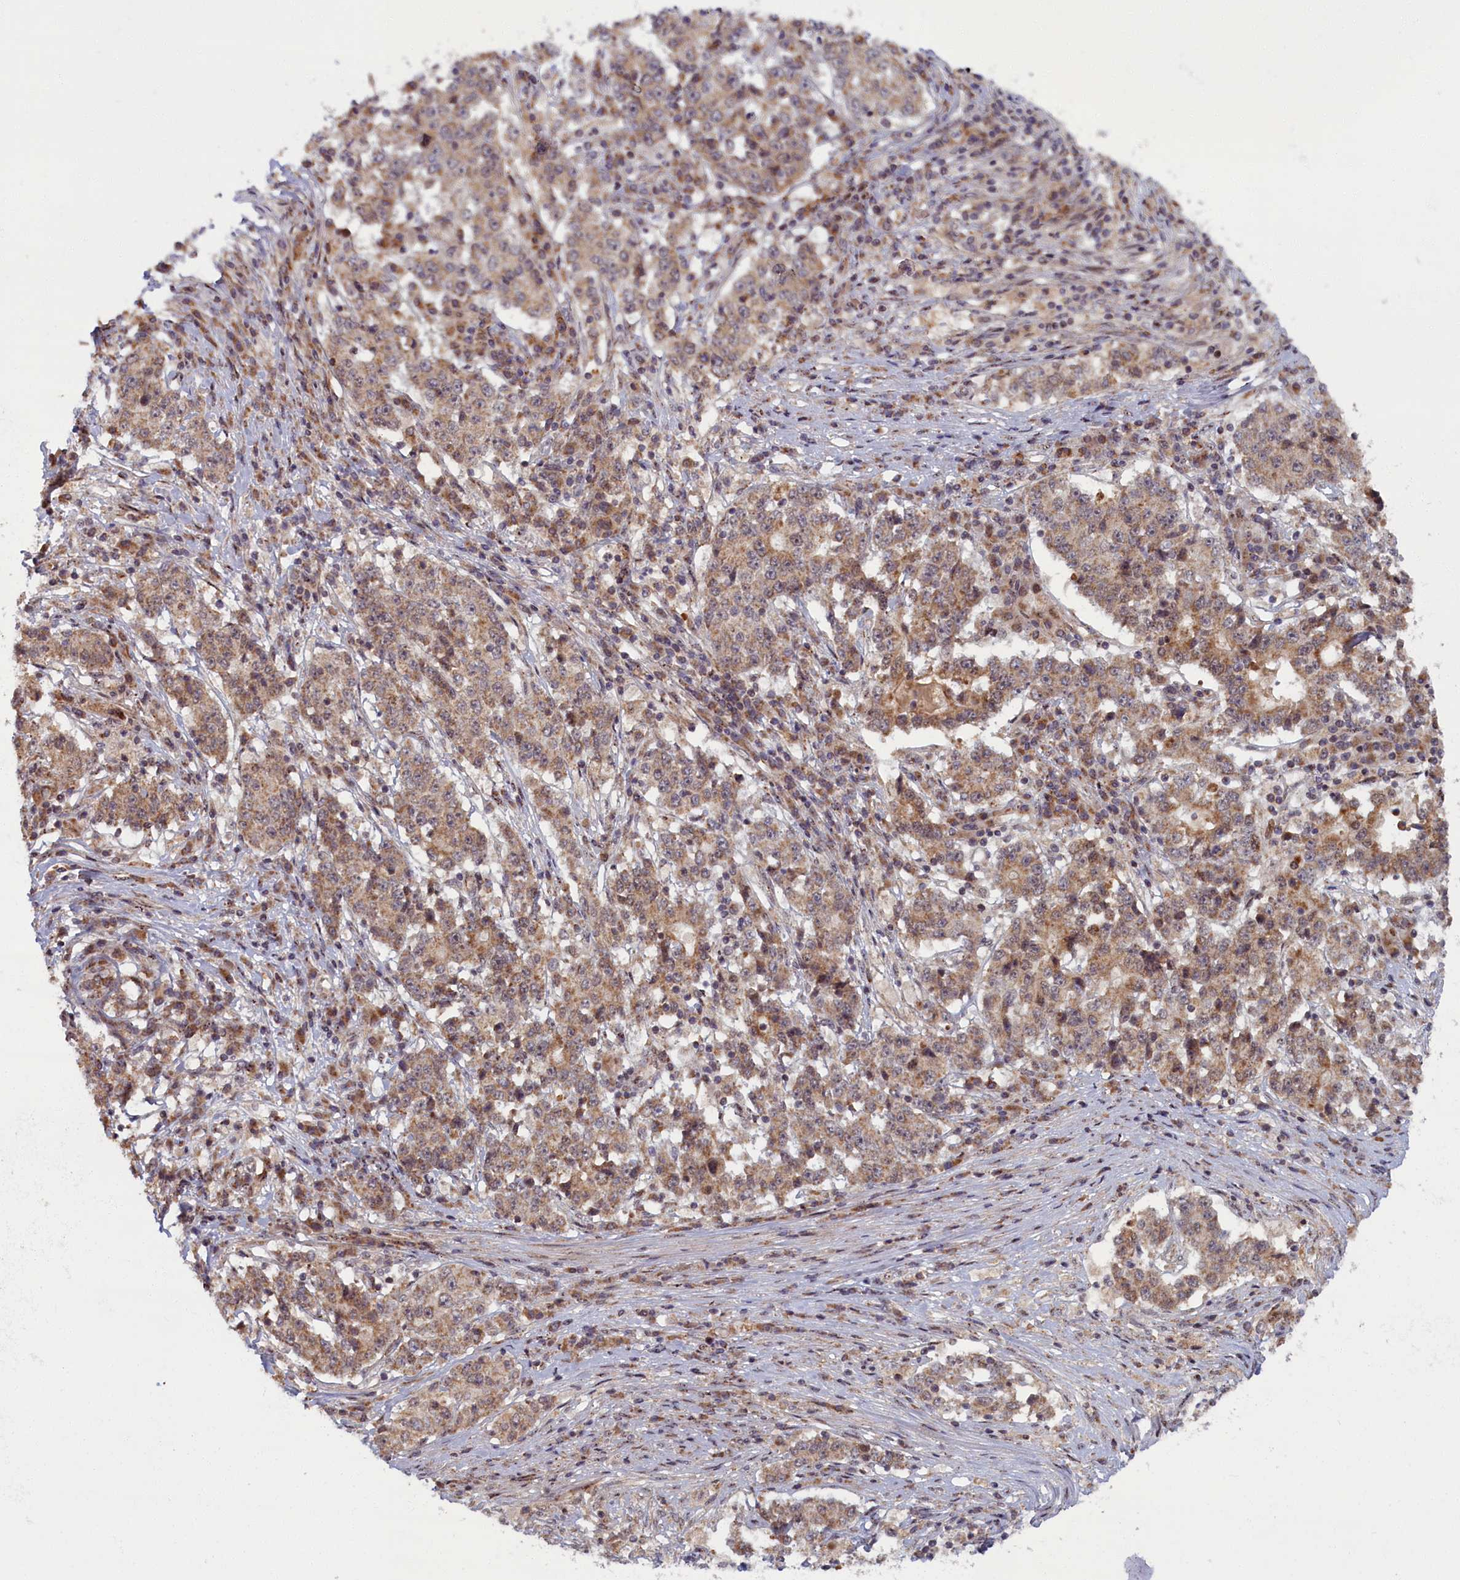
{"staining": {"intensity": "moderate", "quantity": ">75%", "location": "cytoplasmic/membranous"}, "tissue": "stomach cancer", "cell_type": "Tumor cells", "image_type": "cancer", "snomed": [{"axis": "morphology", "description": "Adenocarcinoma, NOS"}, {"axis": "topography", "description": "Stomach"}], "caption": "About >75% of tumor cells in human adenocarcinoma (stomach) show moderate cytoplasmic/membranous protein expression as visualized by brown immunohistochemical staining.", "gene": "PLA2G10", "patient": {"sex": "male", "age": 59}}